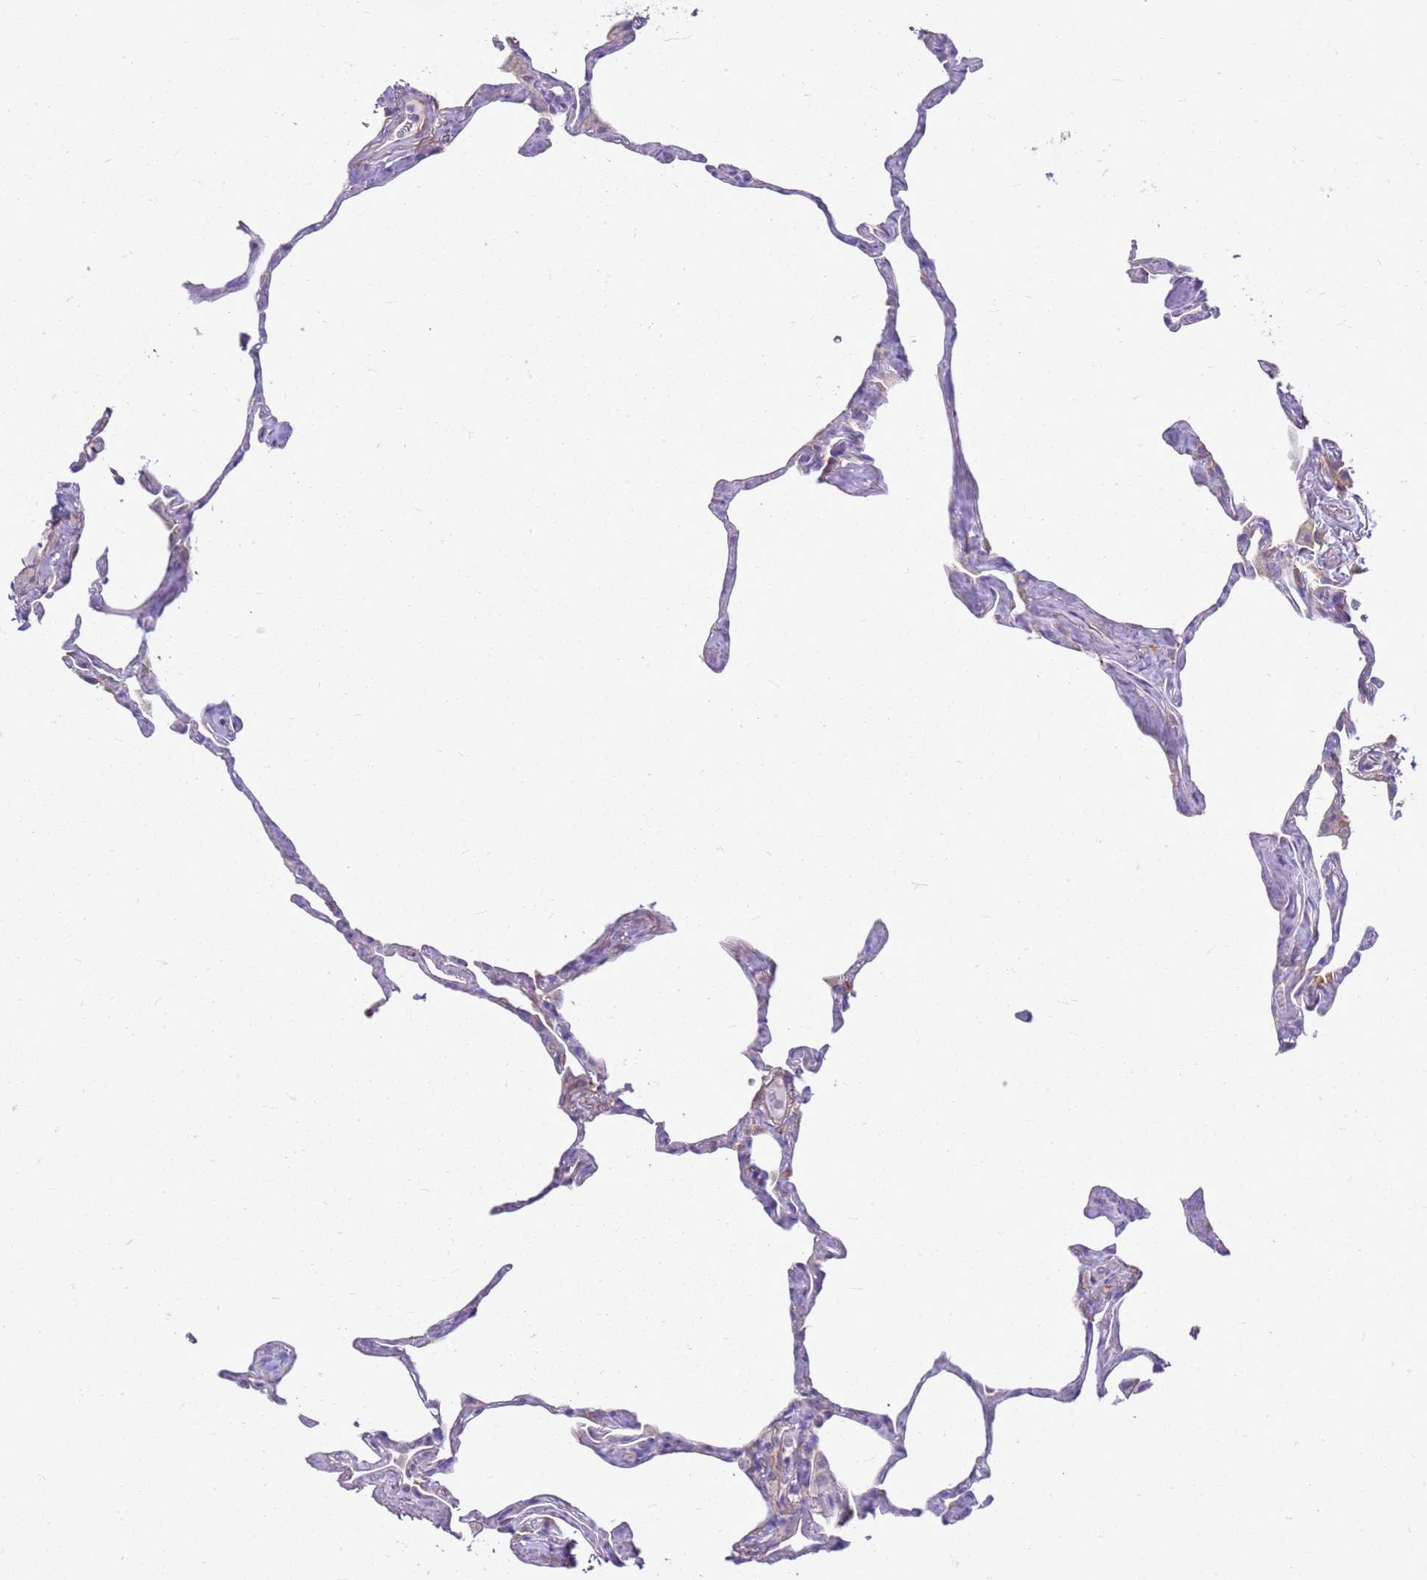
{"staining": {"intensity": "negative", "quantity": "none", "location": "none"}, "tissue": "lung", "cell_type": "Alveolar cells", "image_type": "normal", "snomed": [{"axis": "morphology", "description": "Normal tissue, NOS"}, {"axis": "topography", "description": "Lung"}], "caption": "High magnification brightfield microscopy of unremarkable lung stained with DAB (3,3'-diaminobenzidine) (brown) and counterstained with hematoxylin (blue): alveolar cells show no significant positivity.", "gene": "HSPB1", "patient": {"sex": "male", "age": 65}}